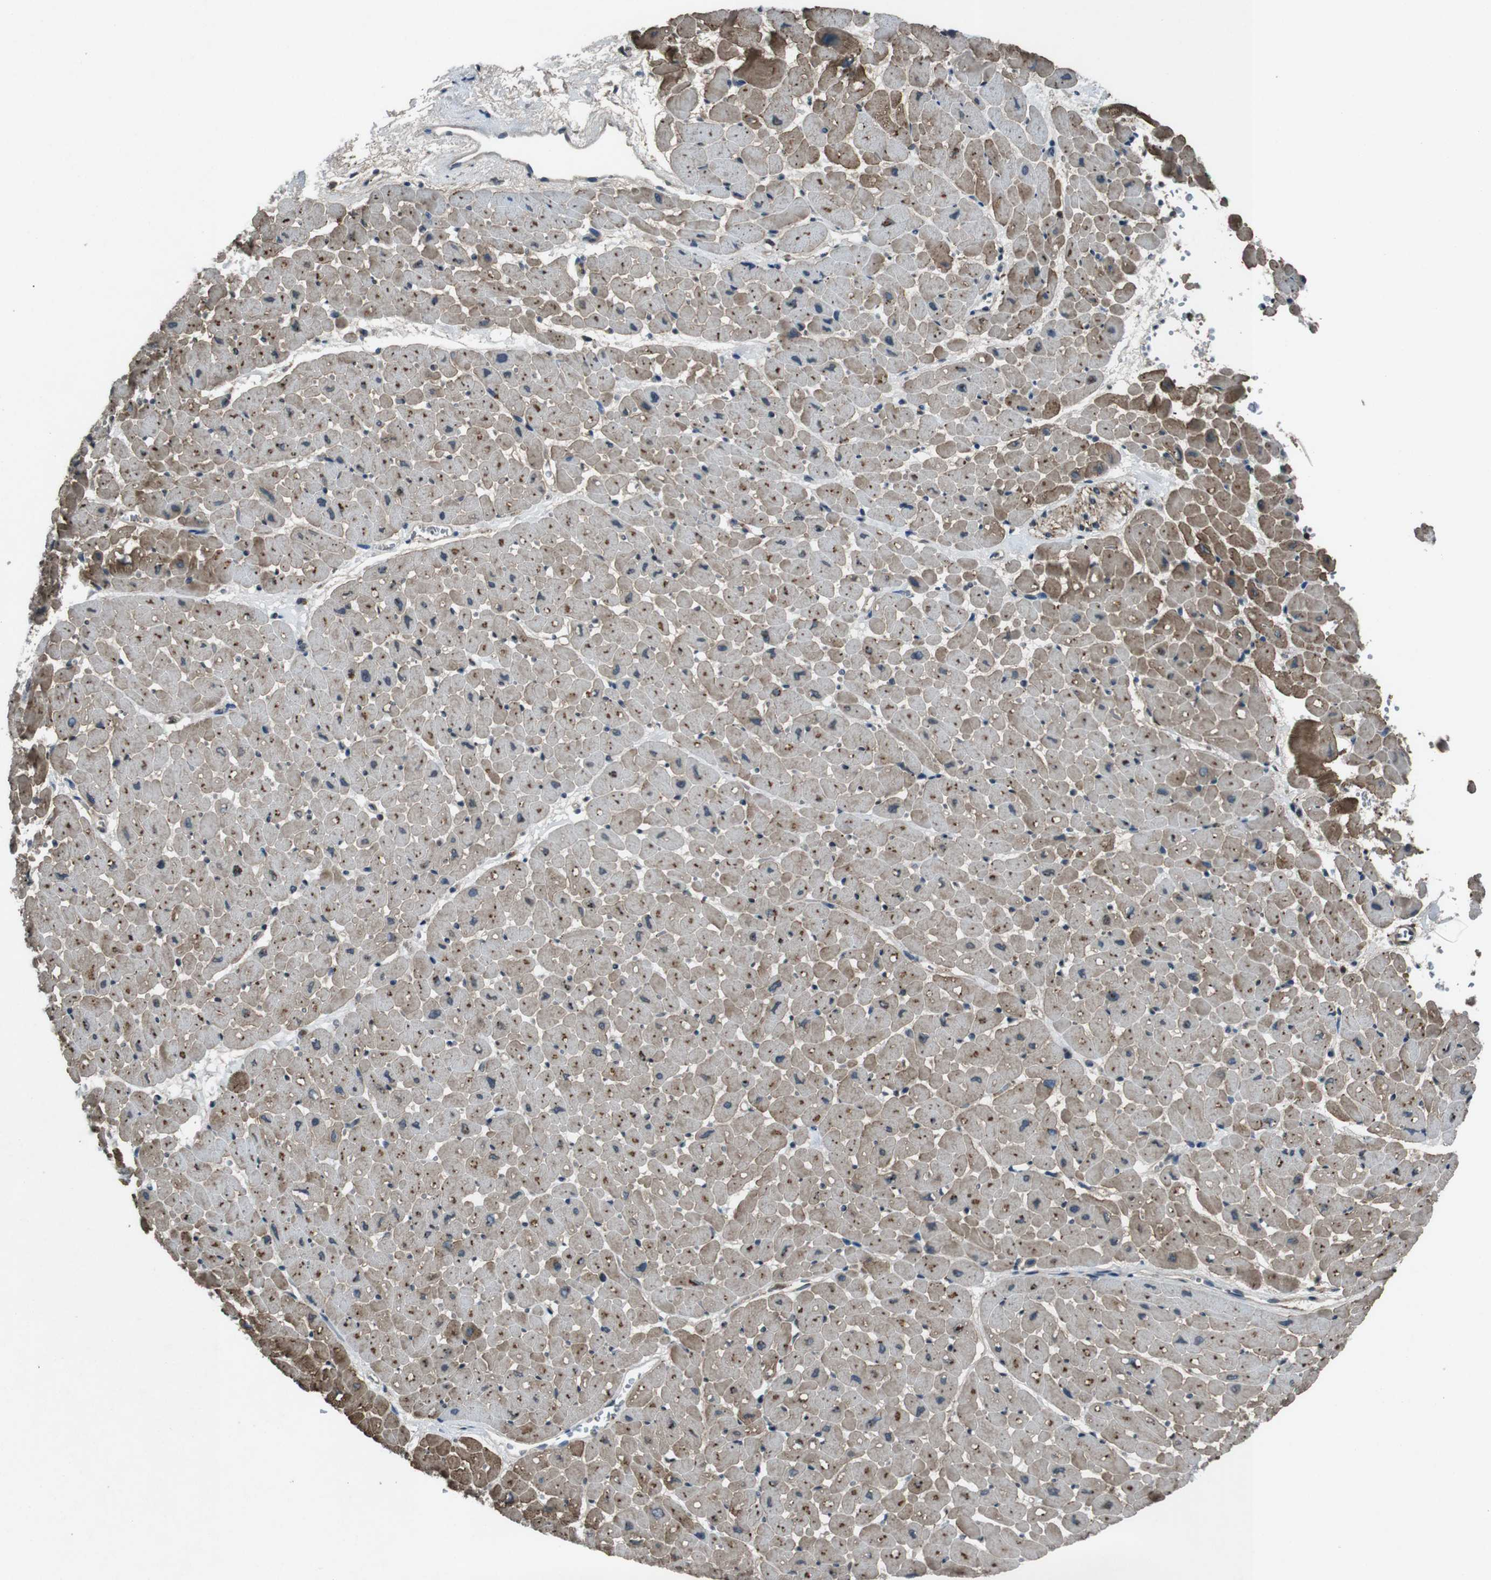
{"staining": {"intensity": "moderate", "quantity": ">75%", "location": "cytoplasmic/membranous"}, "tissue": "heart muscle", "cell_type": "Cardiomyocytes", "image_type": "normal", "snomed": [{"axis": "morphology", "description": "Normal tissue, NOS"}, {"axis": "topography", "description": "Heart"}], "caption": "Brown immunohistochemical staining in normal heart muscle exhibits moderate cytoplasmic/membranous staining in about >75% of cardiomyocytes.", "gene": "UGT1A6", "patient": {"sex": "male", "age": 45}}